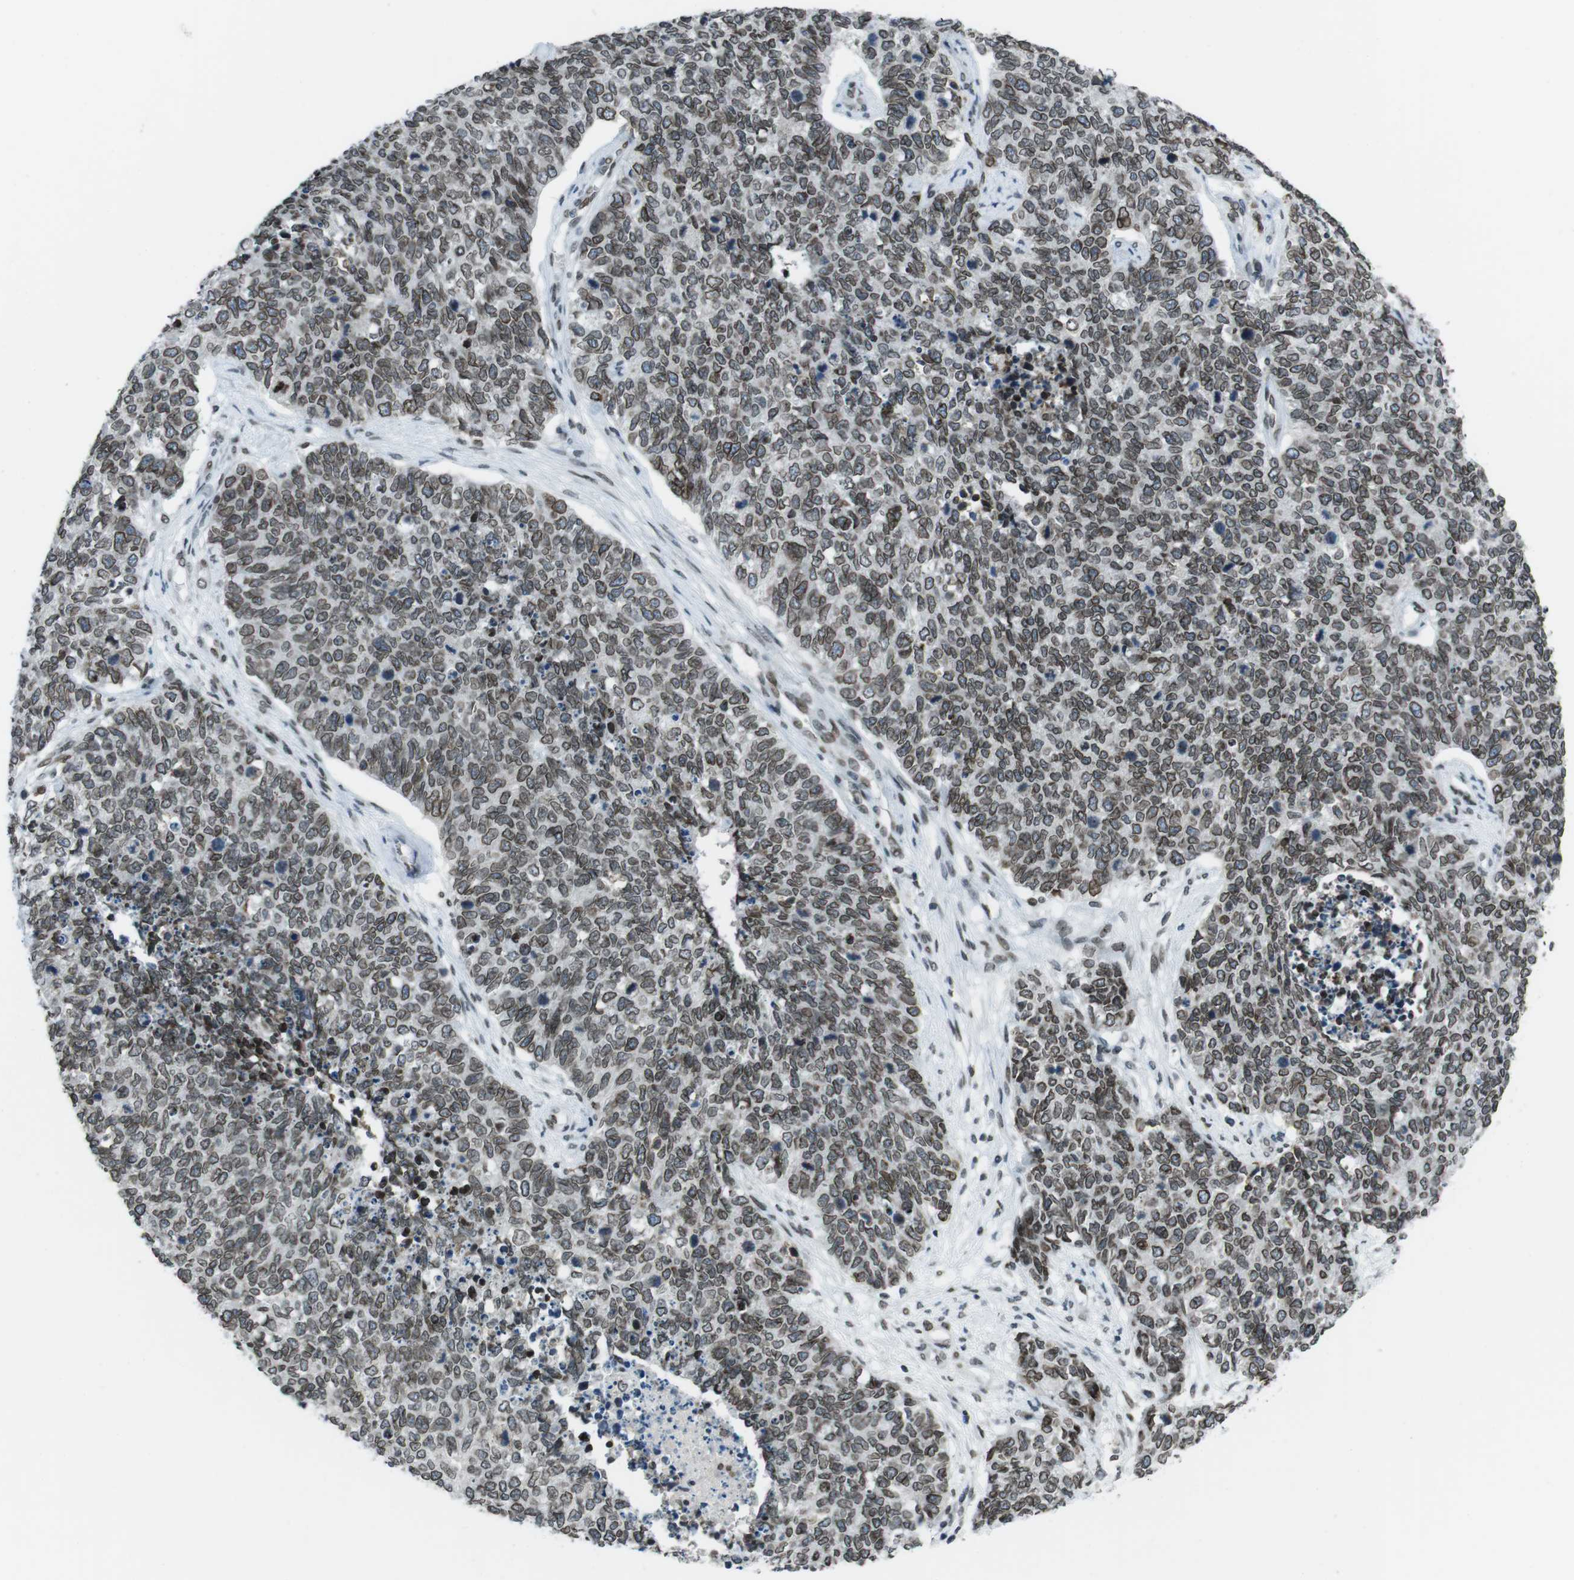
{"staining": {"intensity": "moderate", "quantity": ">75%", "location": "cytoplasmic/membranous,nuclear"}, "tissue": "cervical cancer", "cell_type": "Tumor cells", "image_type": "cancer", "snomed": [{"axis": "morphology", "description": "Squamous cell carcinoma, NOS"}, {"axis": "topography", "description": "Cervix"}], "caption": "Tumor cells display moderate cytoplasmic/membranous and nuclear expression in approximately >75% of cells in cervical squamous cell carcinoma.", "gene": "MAD1L1", "patient": {"sex": "female", "age": 63}}